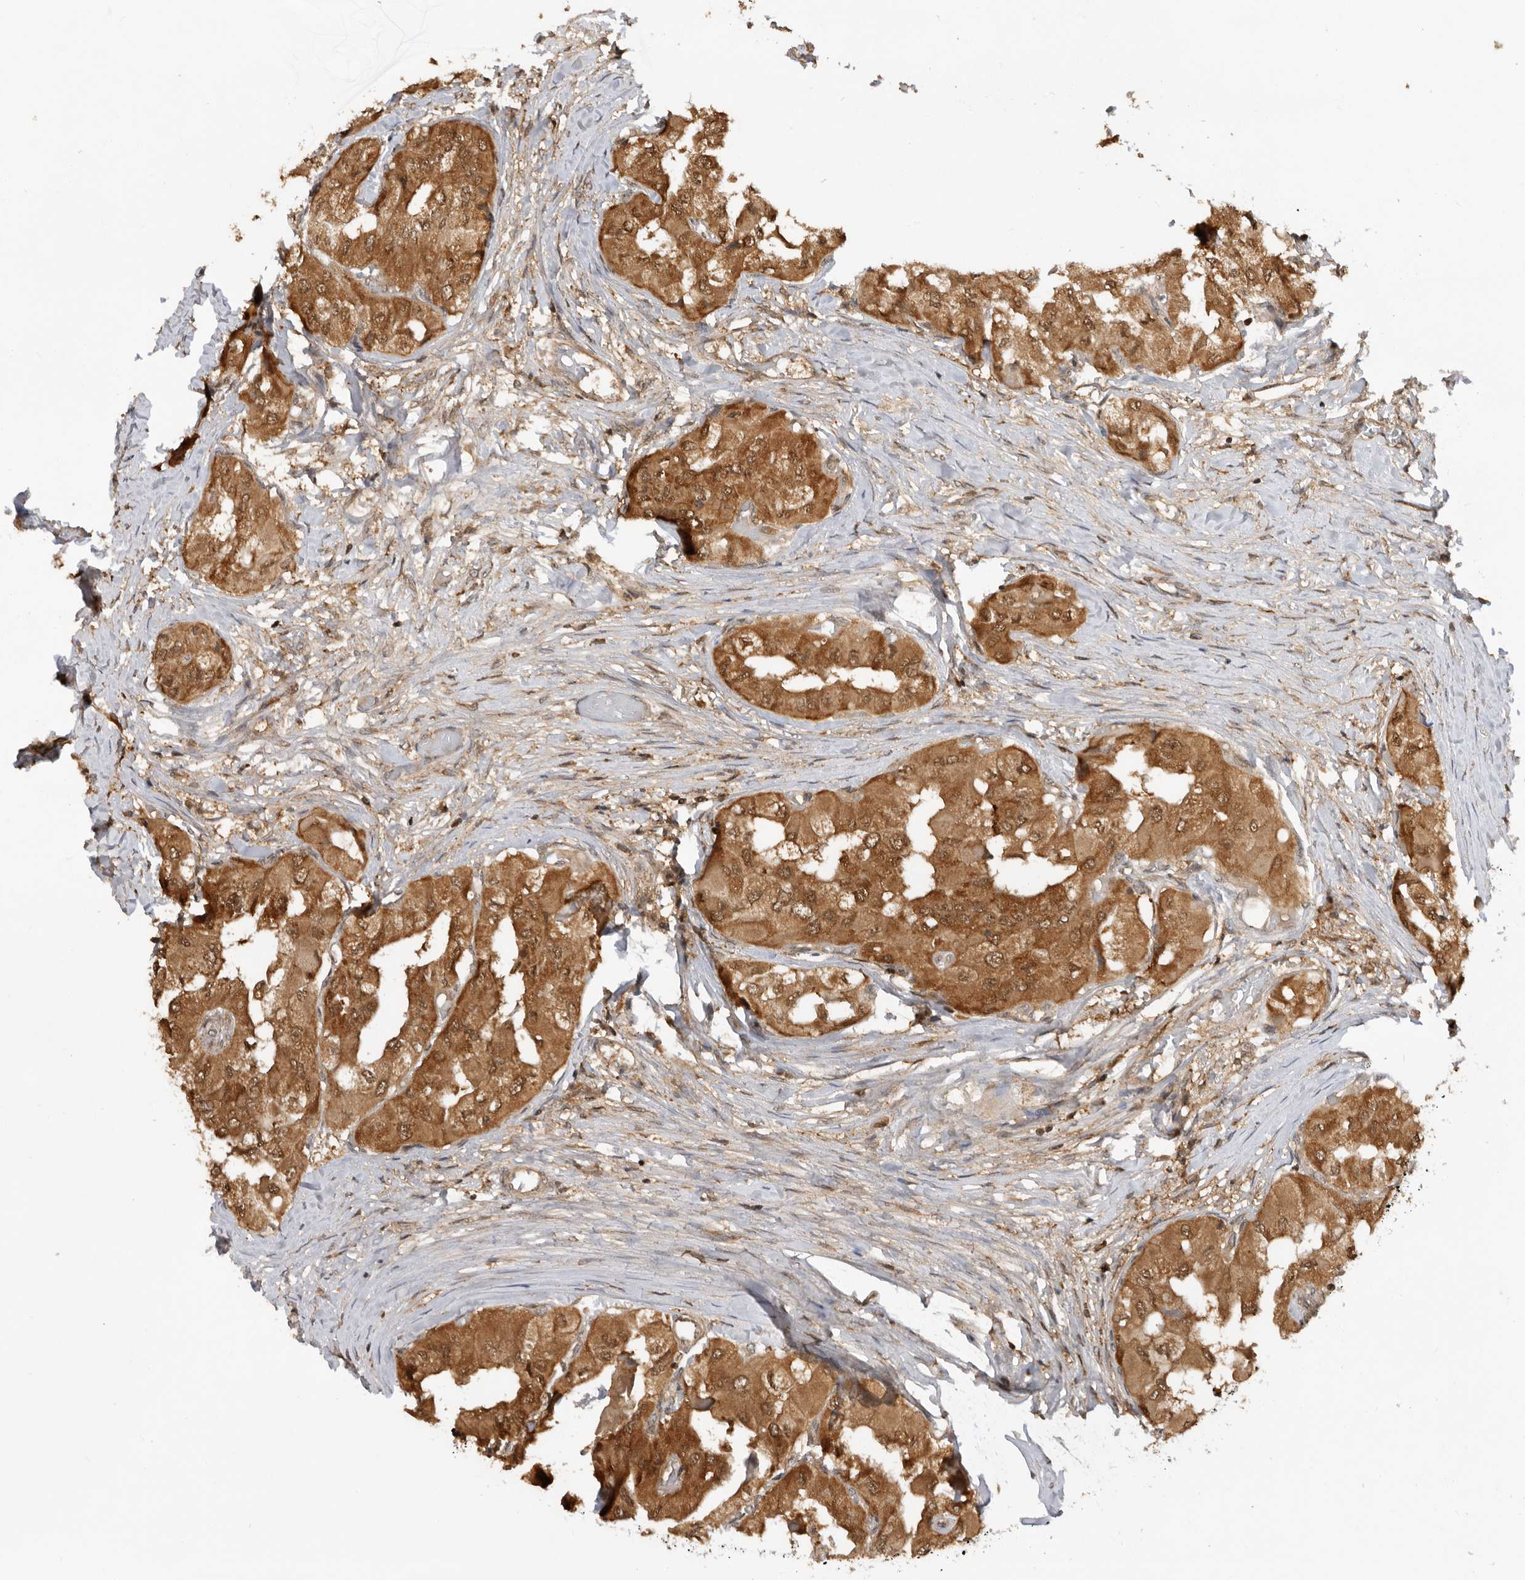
{"staining": {"intensity": "strong", "quantity": ">75%", "location": "cytoplasmic/membranous,nuclear"}, "tissue": "thyroid cancer", "cell_type": "Tumor cells", "image_type": "cancer", "snomed": [{"axis": "morphology", "description": "Papillary adenocarcinoma, NOS"}, {"axis": "topography", "description": "Thyroid gland"}], "caption": "Brown immunohistochemical staining in human thyroid papillary adenocarcinoma shows strong cytoplasmic/membranous and nuclear expression in approximately >75% of tumor cells.", "gene": "ADPRS", "patient": {"sex": "female", "age": 59}}